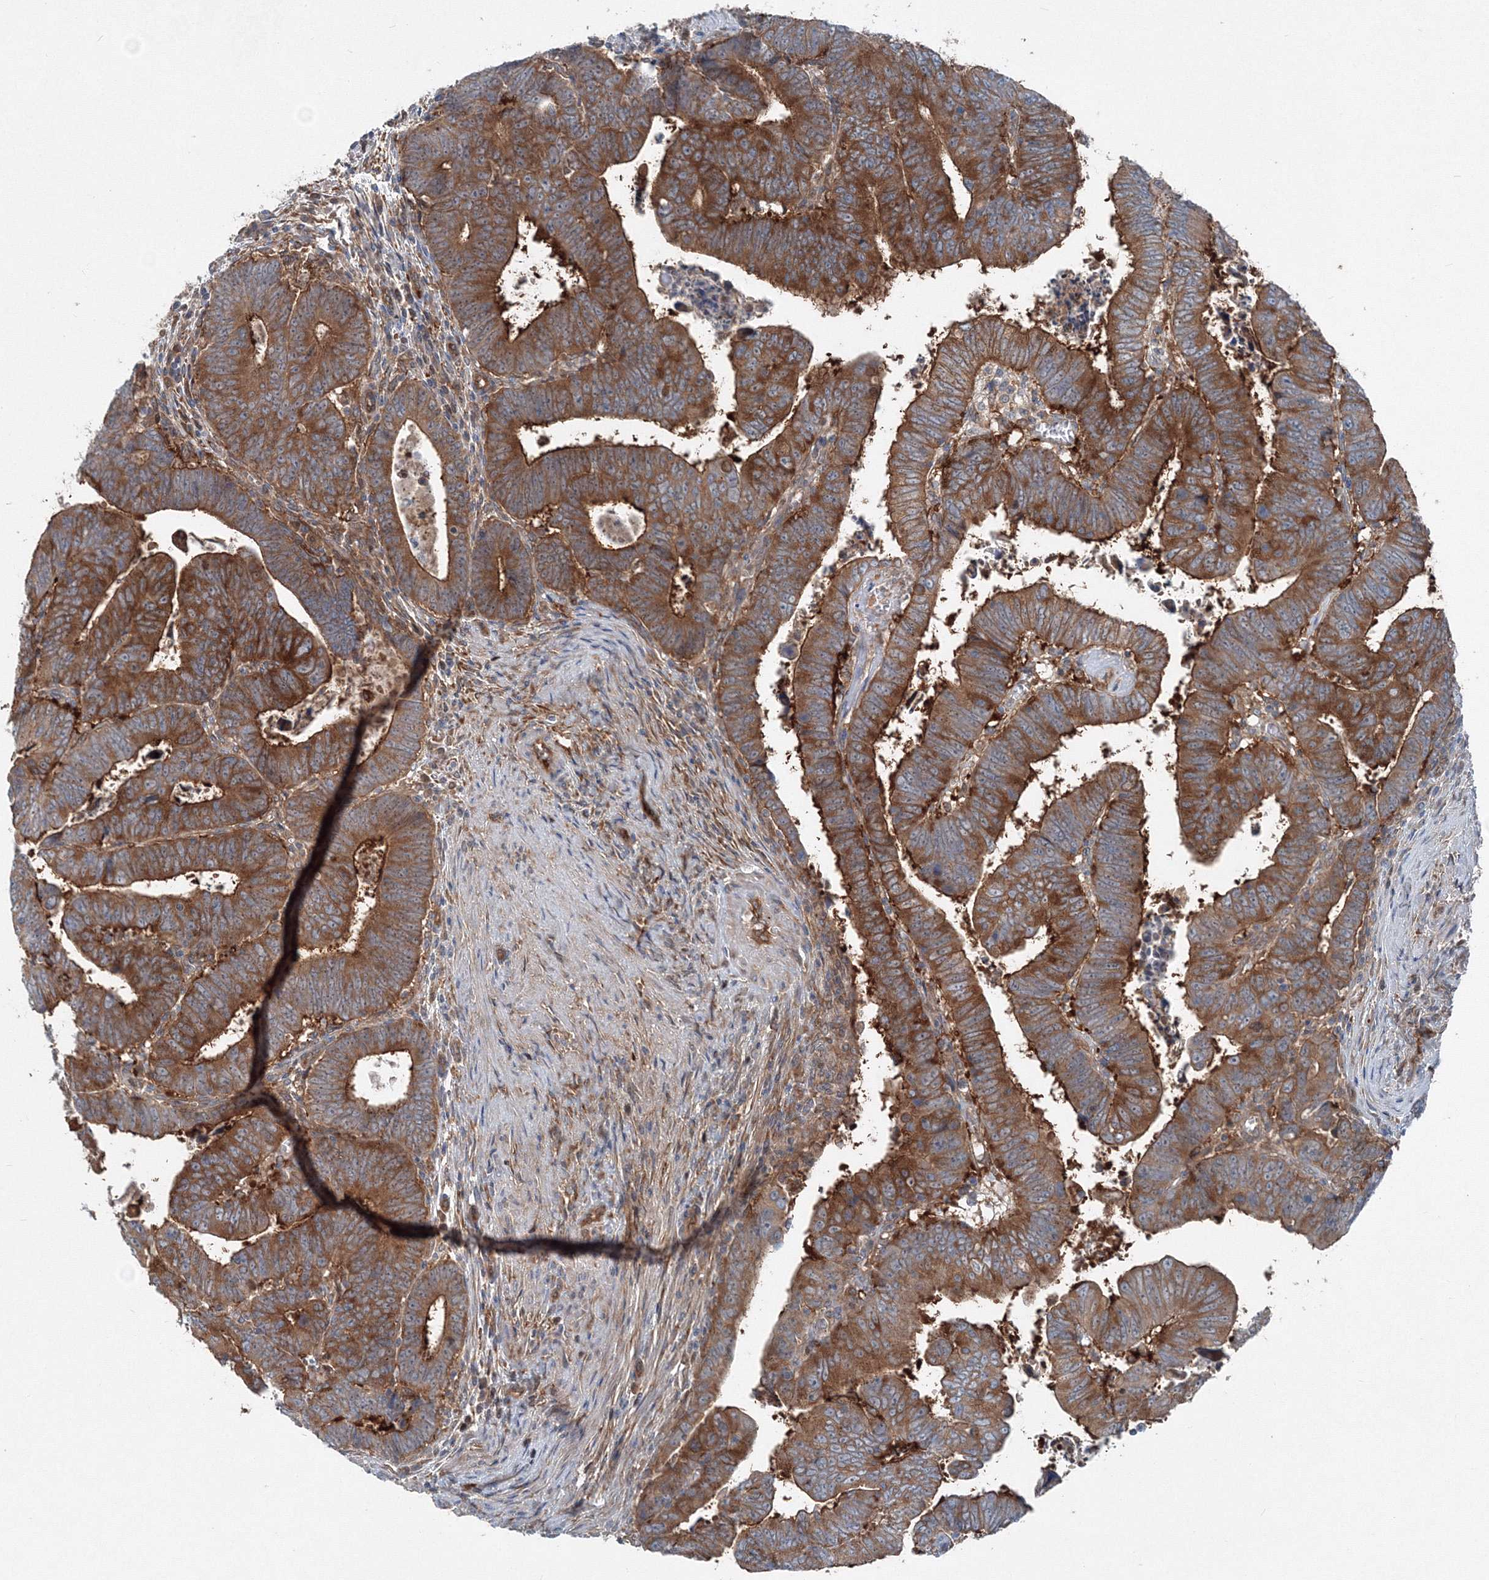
{"staining": {"intensity": "strong", "quantity": ">75%", "location": "cytoplasmic/membranous"}, "tissue": "colorectal cancer", "cell_type": "Tumor cells", "image_type": "cancer", "snomed": [{"axis": "morphology", "description": "Normal tissue, NOS"}, {"axis": "morphology", "description": "Adenocarcinoma, NOS"}, {"axis": "topography", "description": "Rectum"}], "caption": "Immunohistochemical staining of human colorectal cancer (adenocarcinoma) demonstrates high levels of strong cytoplasmic/membranous protein expression in approximately >75% of tumor cells.", "gene": "TPRKB", "patient": {"sex": "female", "age": 65}}